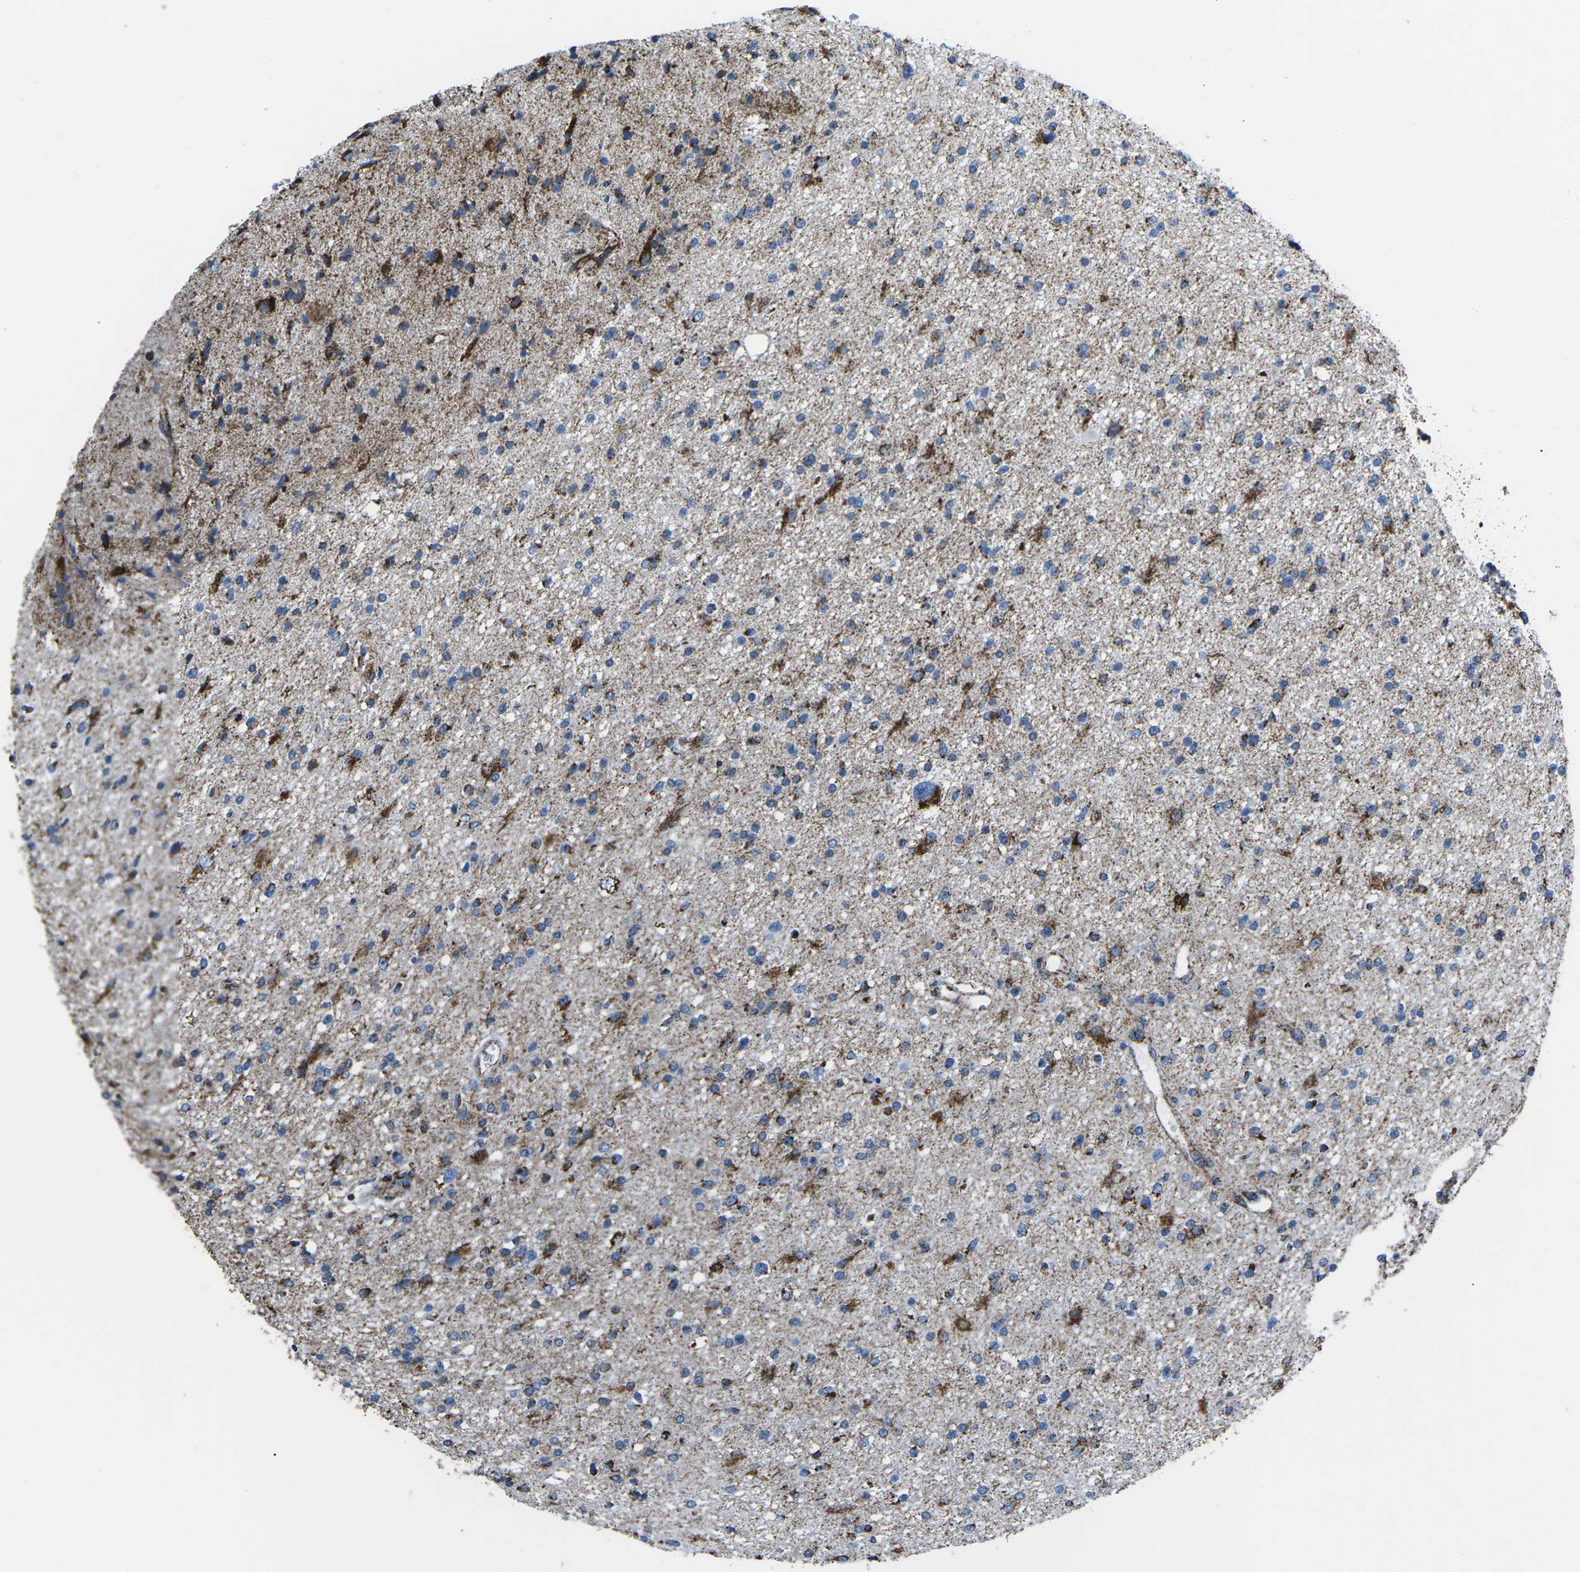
{"staining": {"intensity": "strong", "quantity": "25%-75%", "location": "cytoplasmic/membranous"}, "tissue": "glioma", "cell_type": "Tumor cells", "image_type": "cancer", "snomed": [{"axis": "morphology", "description": "Glioma, malignant, High grade"}, {"axis": "topography", "description": "Brain"}], "caption": "Strong cytoplasmic/membranous expression for a protein is present in about 25%-75% of tumor cells of malignant glioma (high-grade) using IHC.", "gene": "MT-CO2", "patient": {"sex": "male", "age": 33}}